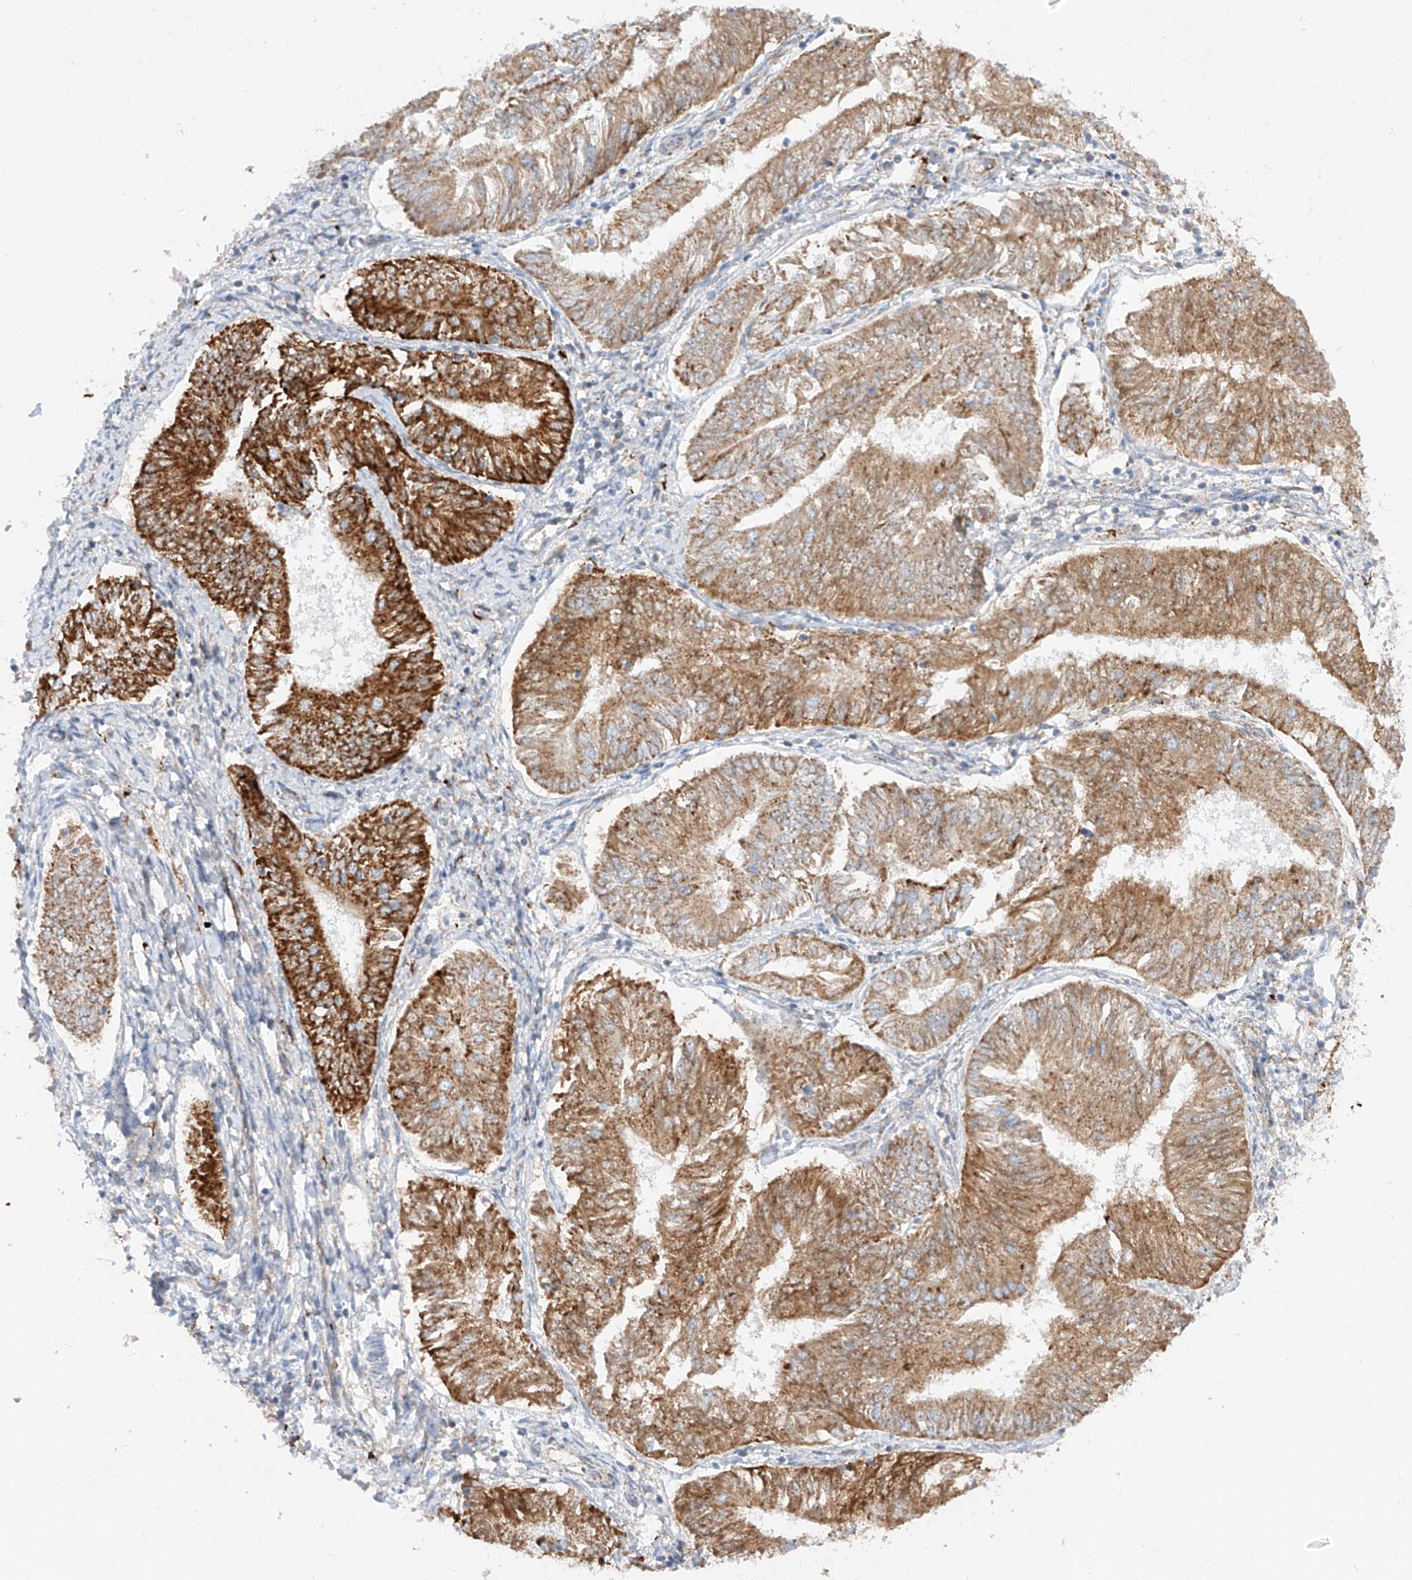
{"staining": {"intensity": "strong", "quantity": ">75%", "location": "cytoplasmic/membranous"}, "tissue": "endometrial cancer", "cell_type": "Tumor cells", "image_type": "cancer", "snomed": [{"axis": "morphology", "description": "Adenocarcinoma, NOS"}, {"axis": "topography", "description": "Endometrium"}], "caption": "Approximately >75% of tumor cells in endometrial adenocarcinoma exhibit strong cytoplasmic/membranous protein positivity as visualized by brown immunohistochemical staining.", "gene": "CST9", "patient": {"sex": "female", "age": 58}}